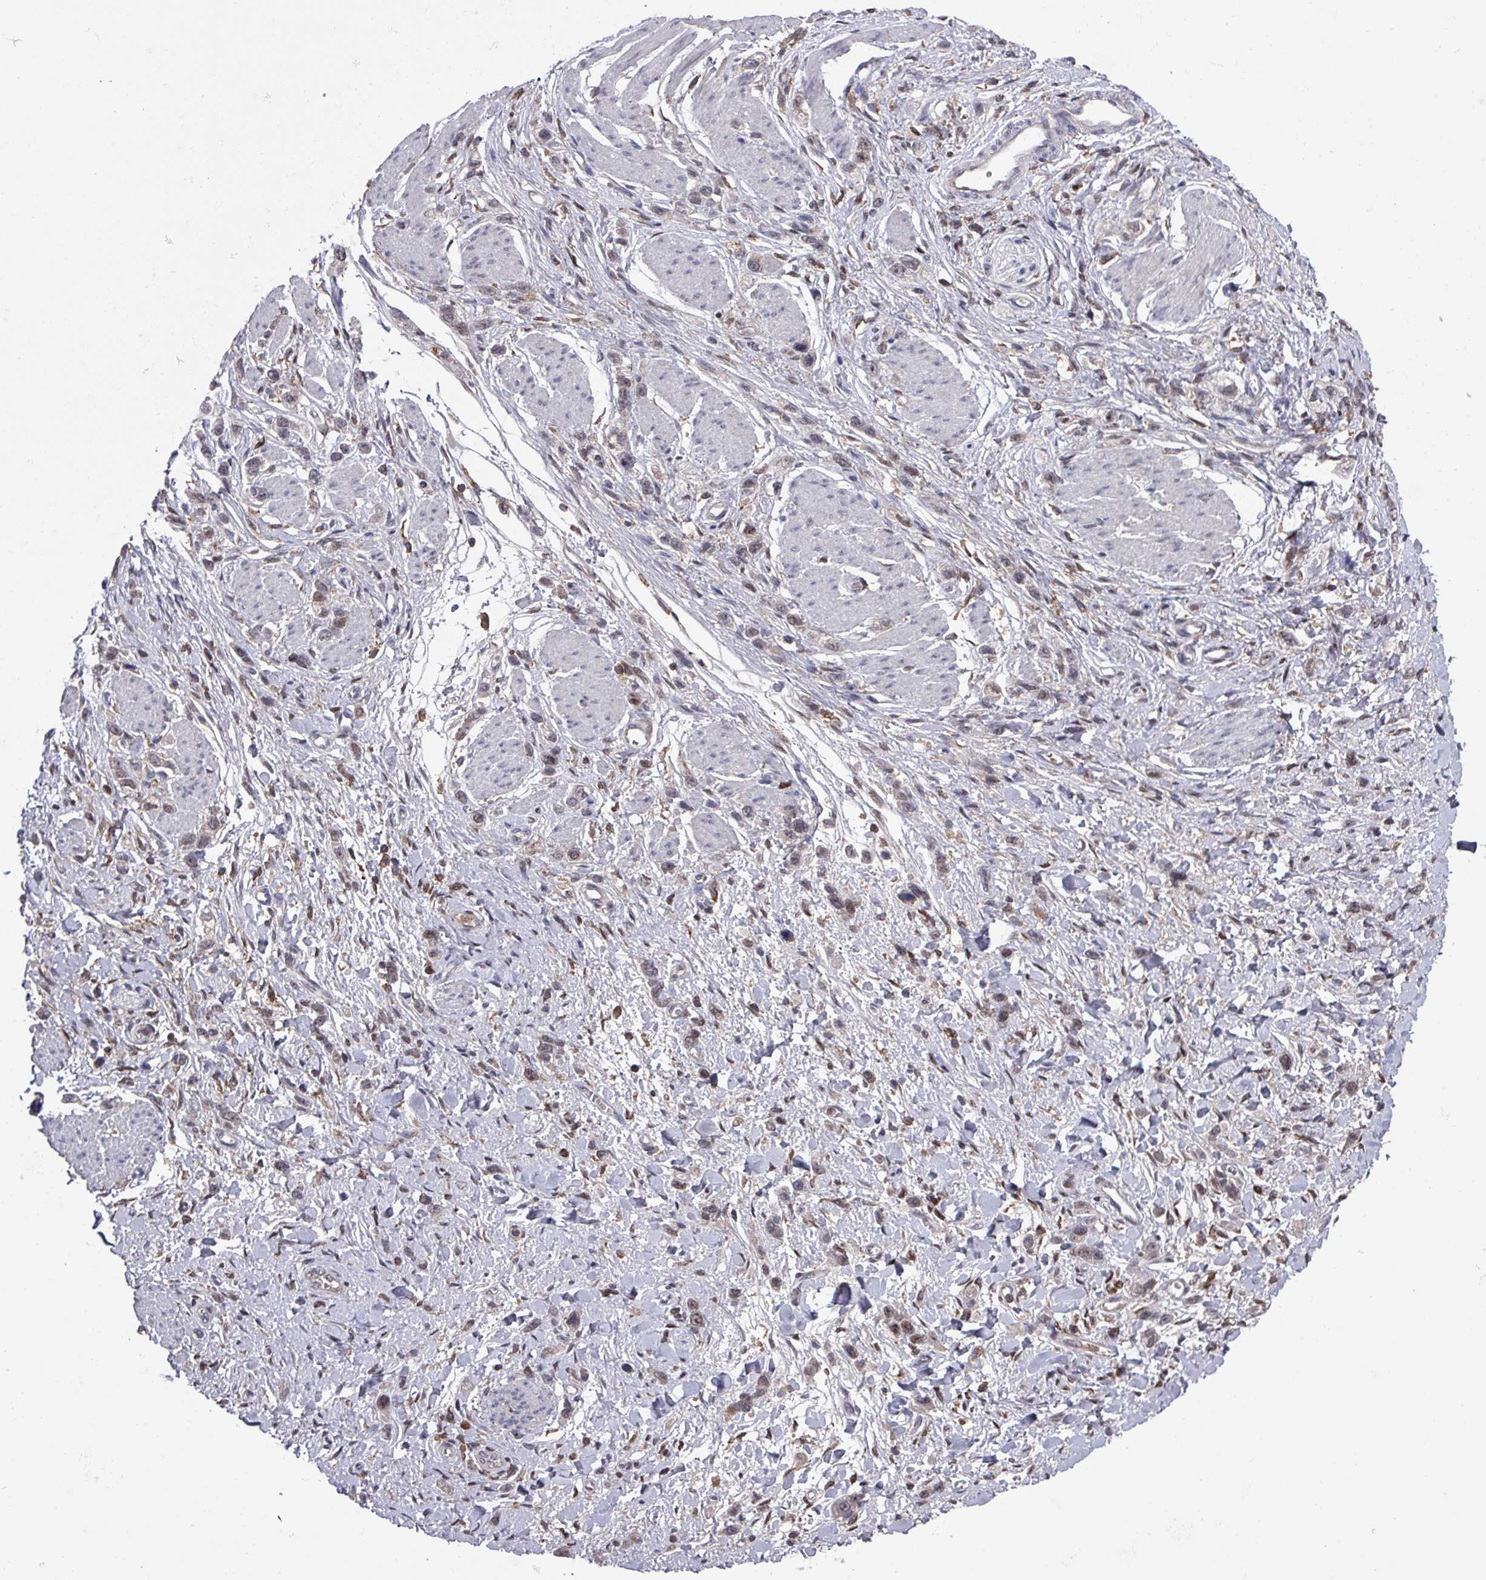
{"staining": {"intensity": "weak", "quantity": "25%-75%", "location": "cytoplasmic/membranous,nuclear"}, "tissue": "stomach cancer", "cell_type": "Tumor cells", "image_type": "cancer", "snomed": [{"axis": "morphology", "description": "Adenocarcinoma, NOS"}, {"axis": "topography", "description": "Stomach"}], "caption": "Human stomach adenocarcinoma stained with a protein marker exhibits weak staining in tumor cells.", "gene": "PRRX1", "patient": {"sex": "female", "age": 65}}